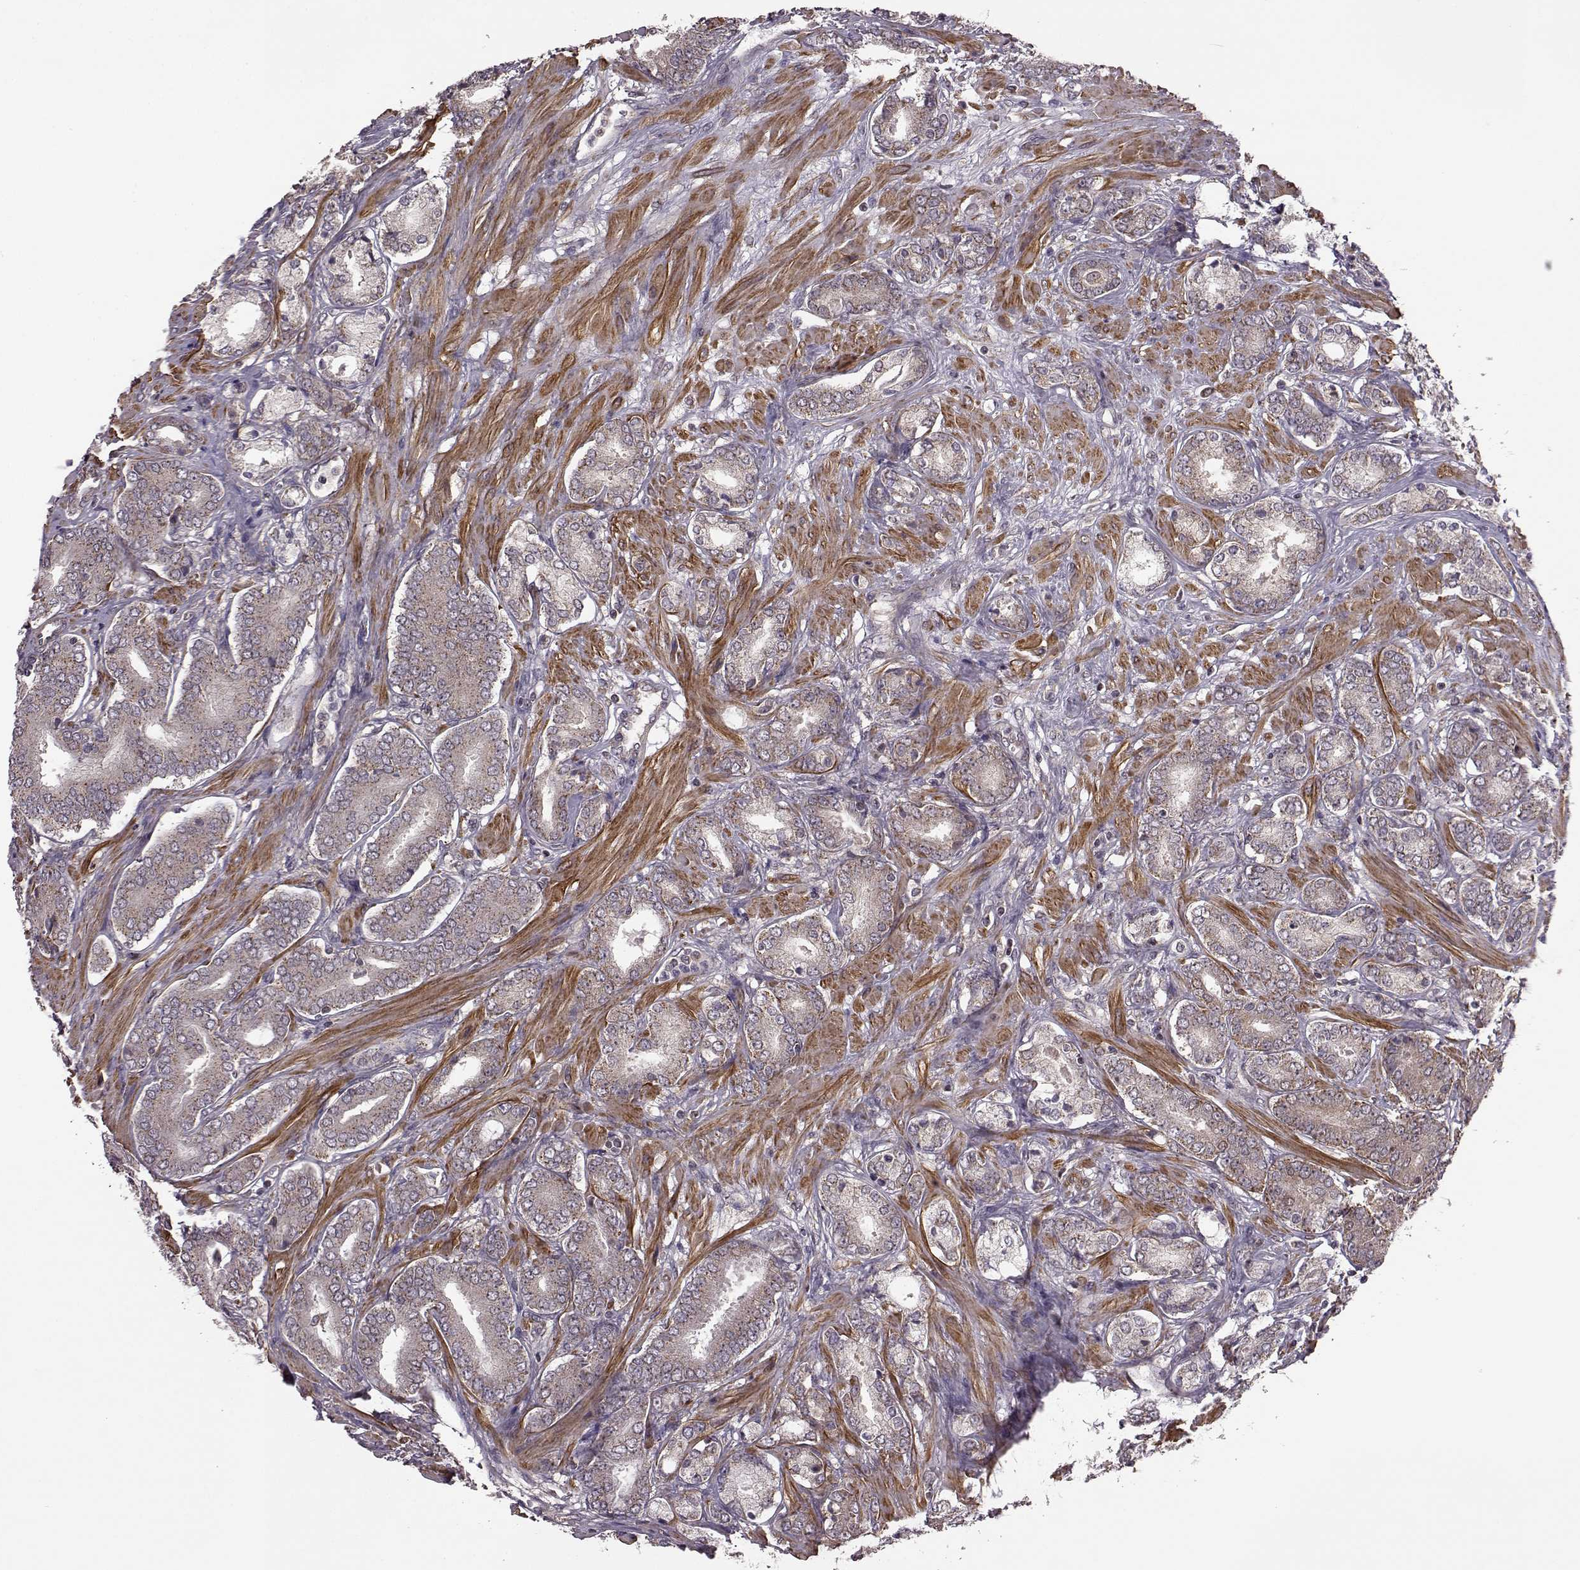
{"staining": {"intensity": "weak", "quantity": ">75%", "location": "cytoplasmic/membranous"}, "tissue": "prostate cancer", "cell_type": "Tumor cells", "image_type": "cancer", "snomed": [{"axis": "morphology", "description": "Adenocarcinoma, High grade"}, {"axis": "topography", "description": "Prostate"}], "caption": "Immunohistochemical staining of human prostate cancer demonstrates weak cytoplasmic/membranous protein positivity in approximately >75% of tumor cells. The protein is stained brown, and the nuclei are stained in blue (DAB IHC with brightfield microscopy, high magnification).", "gene": "FNIP2", "patient": {"sex": "male", "age": 56}}